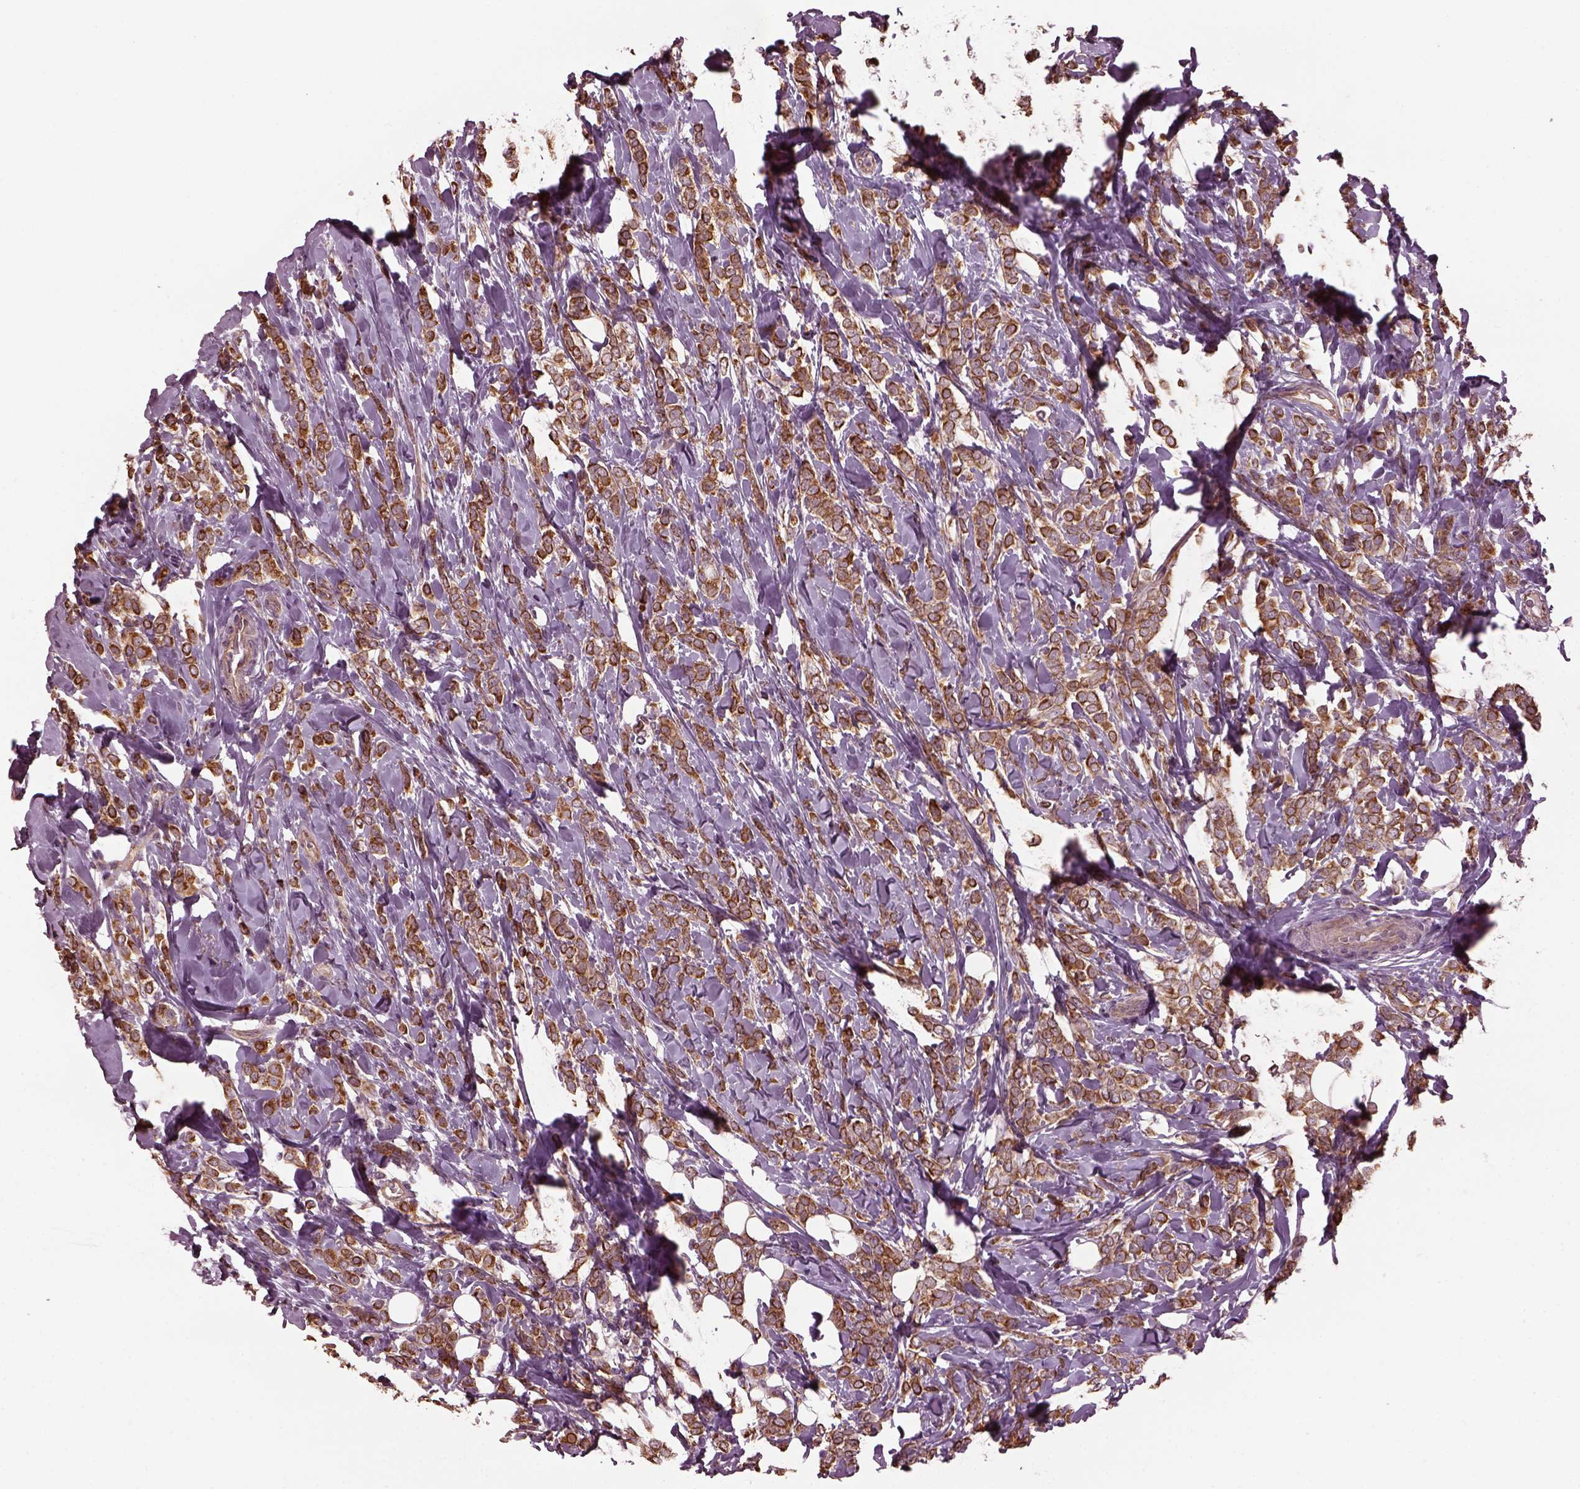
{"staining": {"intensity": "moderate", "quantity": "25%-75%", "location": "cytoplasmic/membranous,nuclear"}, "tissue": "breast cancer", "cell_type": "Tumor cells", "image_type": "cancer", "snomed": [{"axis": "morphology", "description": "Lobular carcinoma"}, {"axis": "topography", "description": "Breast"}], "caption": "Approximately 25%-75% of tumor cells in human breast cancer display moderate cytoplasmic/membranous and nuclear protein staining as visualized by brown immunohistochemical staining.", "gene": "RUFY3", "patient": {"sex": "female", "age": 49}}